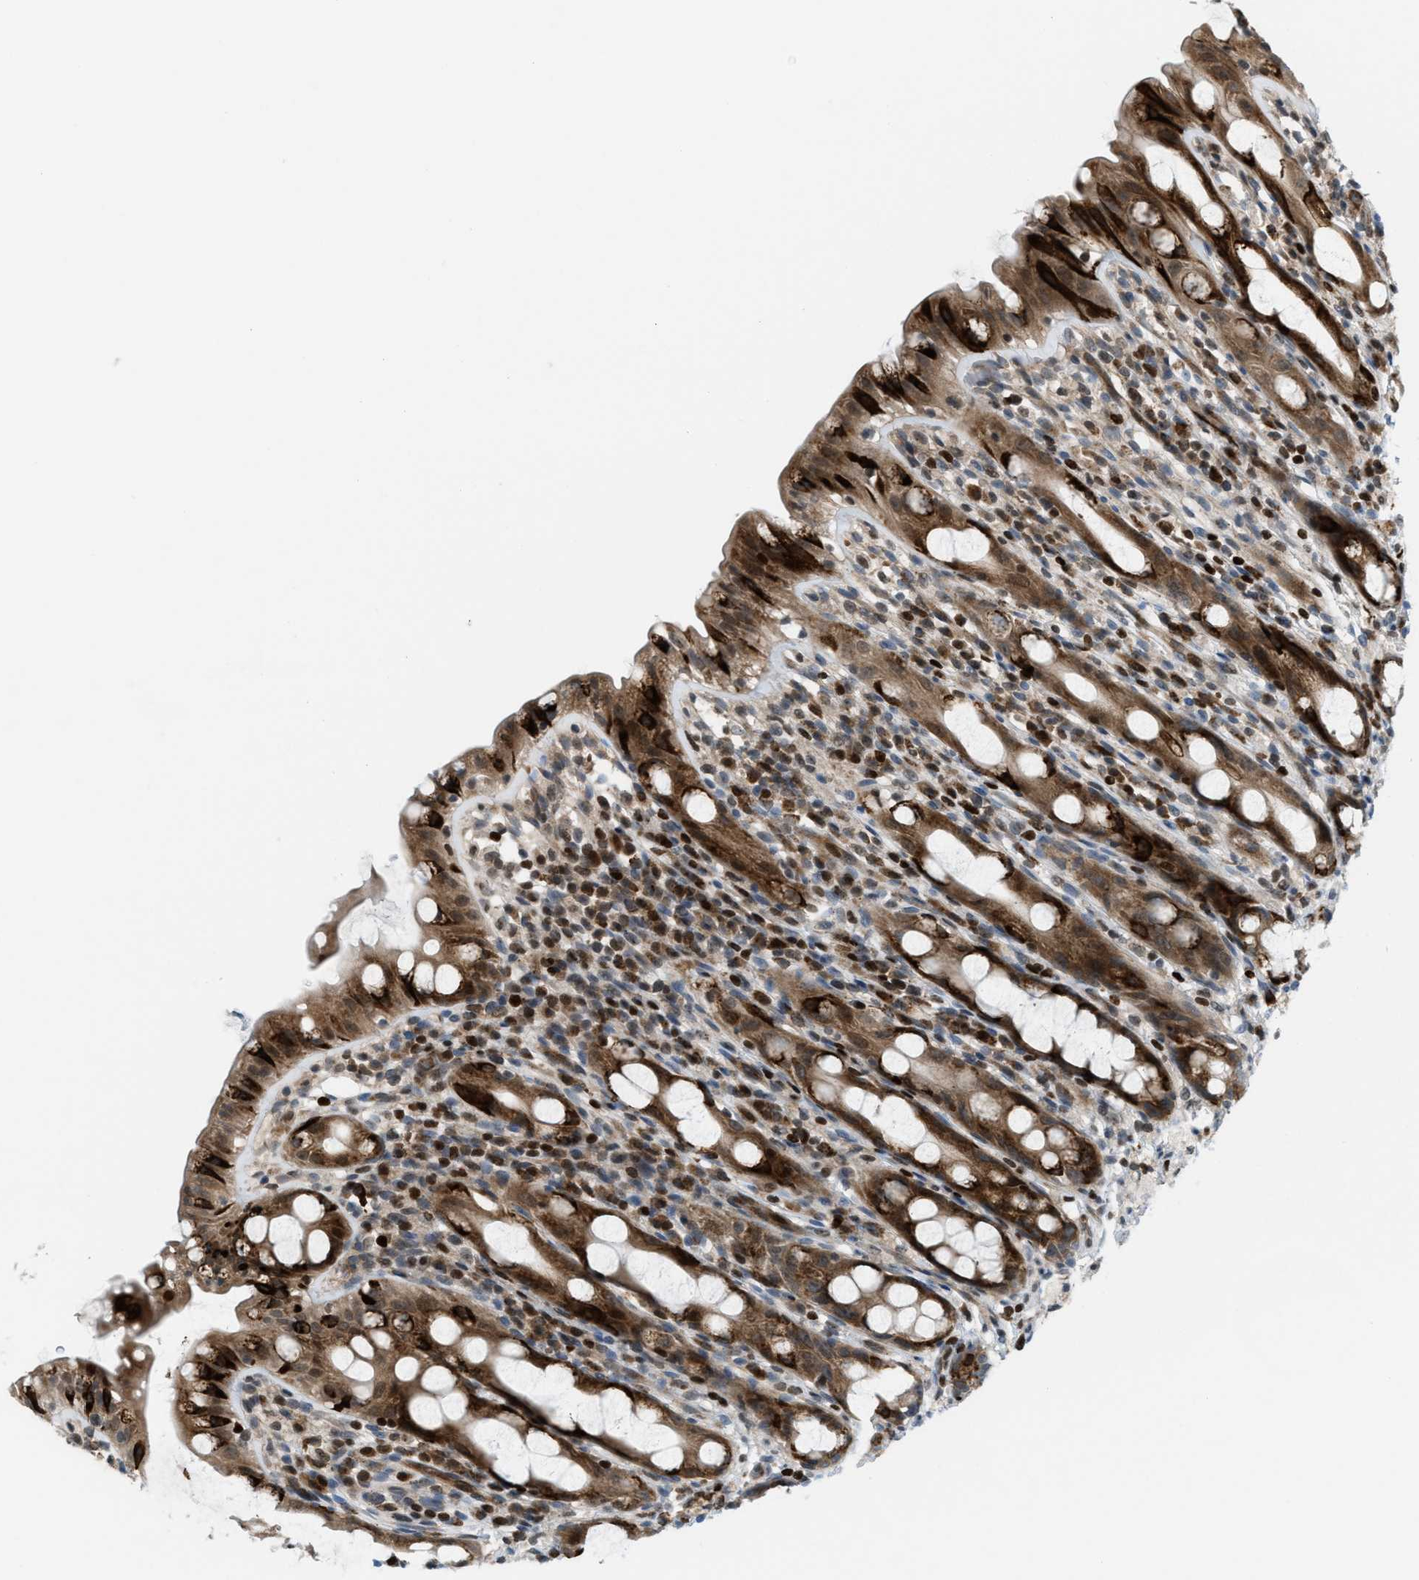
{"staining": {"intensity": "strong", "quantity": ">75%", "location": "cytoplasmic/membranous"}, "tissue": "rectum", "cell_type": "Glandular cells", "image_type": "normal", "snomed": [{"axis": "morphology", "description": "Normal tissue, NOS"}, {"axis": "topography", "description": "Rectum"}], "caption": "A micrograph showing strong cytoplasmic/membranous expression in approximately >75% of glandular cells in unremarkable rectum, as visualized by brown immunohistochemical staining.", "gene": "ZNF276", "patient": {"sex": "male", "age": 44}}